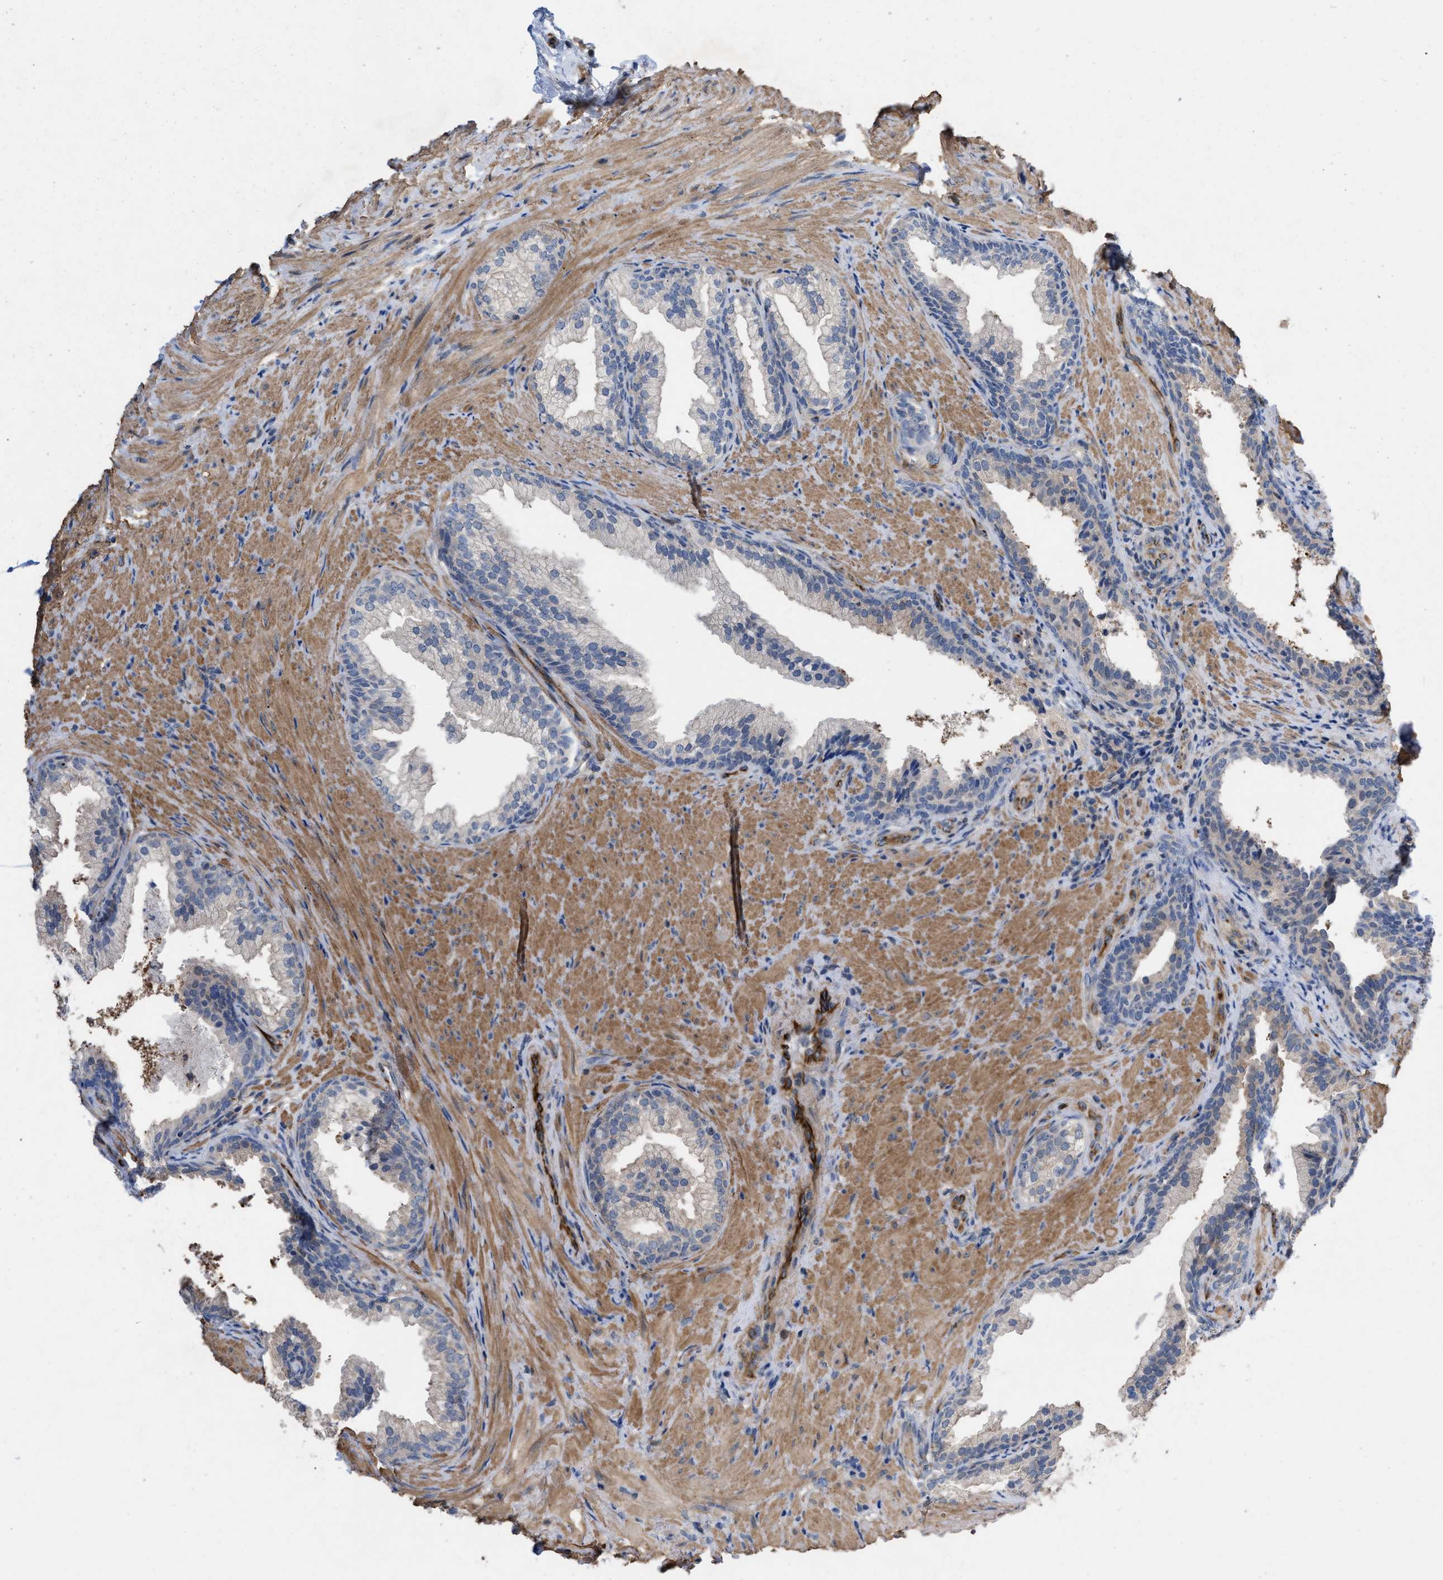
{"staining": {"intensity": "weak", "quantity": "<25%", "location": "cytoplasmic/membranous"}, "tissue": "prostate", "cell_type": "Glandular cells", "image_type": "normal", "snomed": [{"axis": "morphology", "description": "Normal tissue, NOS"}, {"axis": "topography", "description": "Prostate"}], "caption": "Immunohistochemical staining of benign human prostate exhibits no significant positivity in glandular cells.", "gene": "TMEM131", "patient": {"sex": "male", "age": 76}}